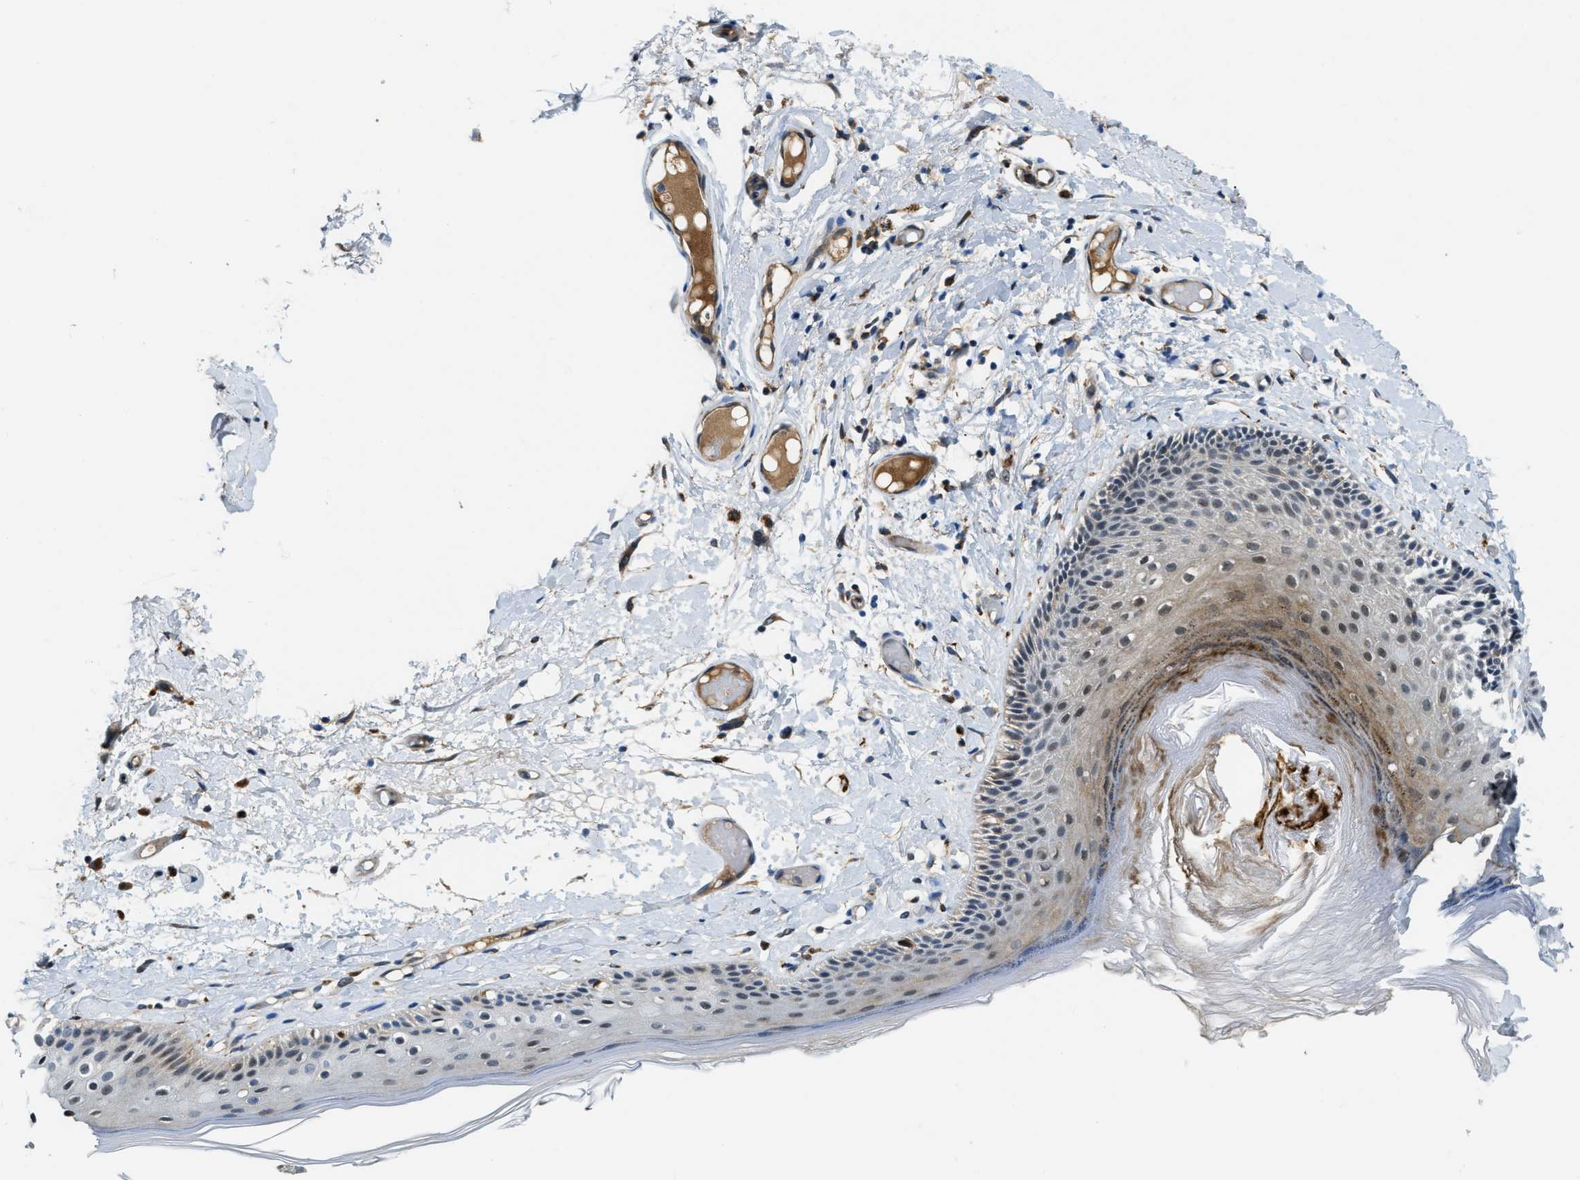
{"staining": {"intensity": "moderate", "quantity": "<25%", "location": "cytoplasmic/membranous"}, "tissue": "skin", "cell_type": "Epidermal cells", "image_type": "normal", "snomed": [{"axis": "morphology", "description": "Normal tissue, NOS"}, {"axis": "topography", "description": "Vulva"}], "caption": "A low amount of moderate cytoplasmic/membranous expression is present in approximately <25% of epidermal cells in normal skin. (Stains: DAB (3,3'-diaminobenzidine) in brown, nuclei in blue, Microscopy: brightfield microscopy at high magnification).", "gene": "STARD3NL", "patient": {"sex": "female", "age": 73}}